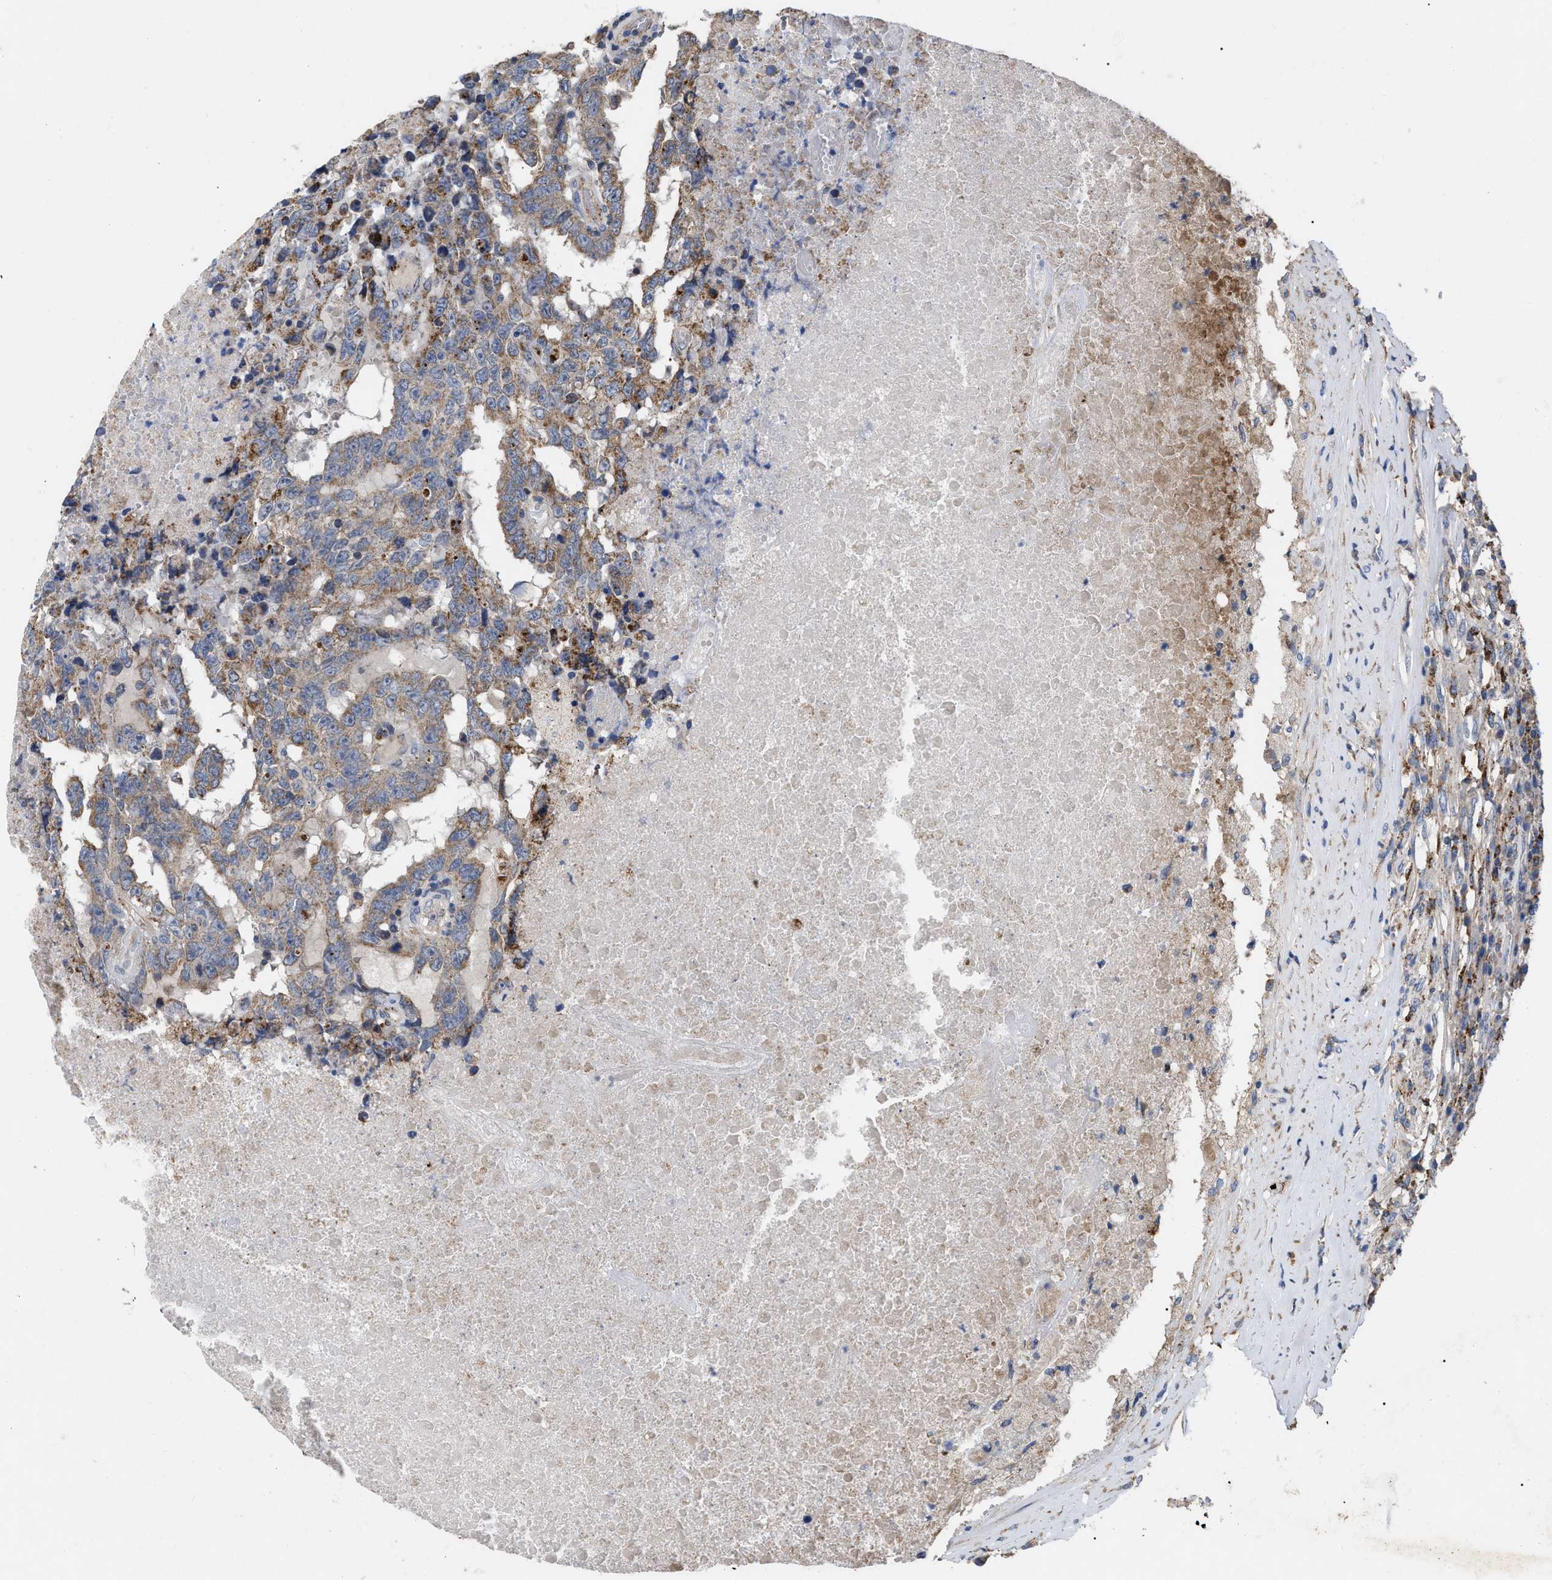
{"staining": {"intensity": "weak", "quantity": ">75%", "location": "cytoplasmic/membranous"}, "tissue": "testis cancer", "cell_type": "Tumor cells", "image_type": "cancer", "snomed": [{"axis": "morphology", "description": "Necrosis, NOS"}, {"axis": "morphology", "description": "Carcinoma, Embryonal, NOS"}, {"axis": "topography", "description": "Testis"}], "caption": "This photomicrograph shows immunohistochemistry staining of testis cancer, with low weak cytoplasmic/membranous staining in about >75% of tumor cells.", "gene": "FAM171A2", "patient": {"sex": "male", "age": 19}}